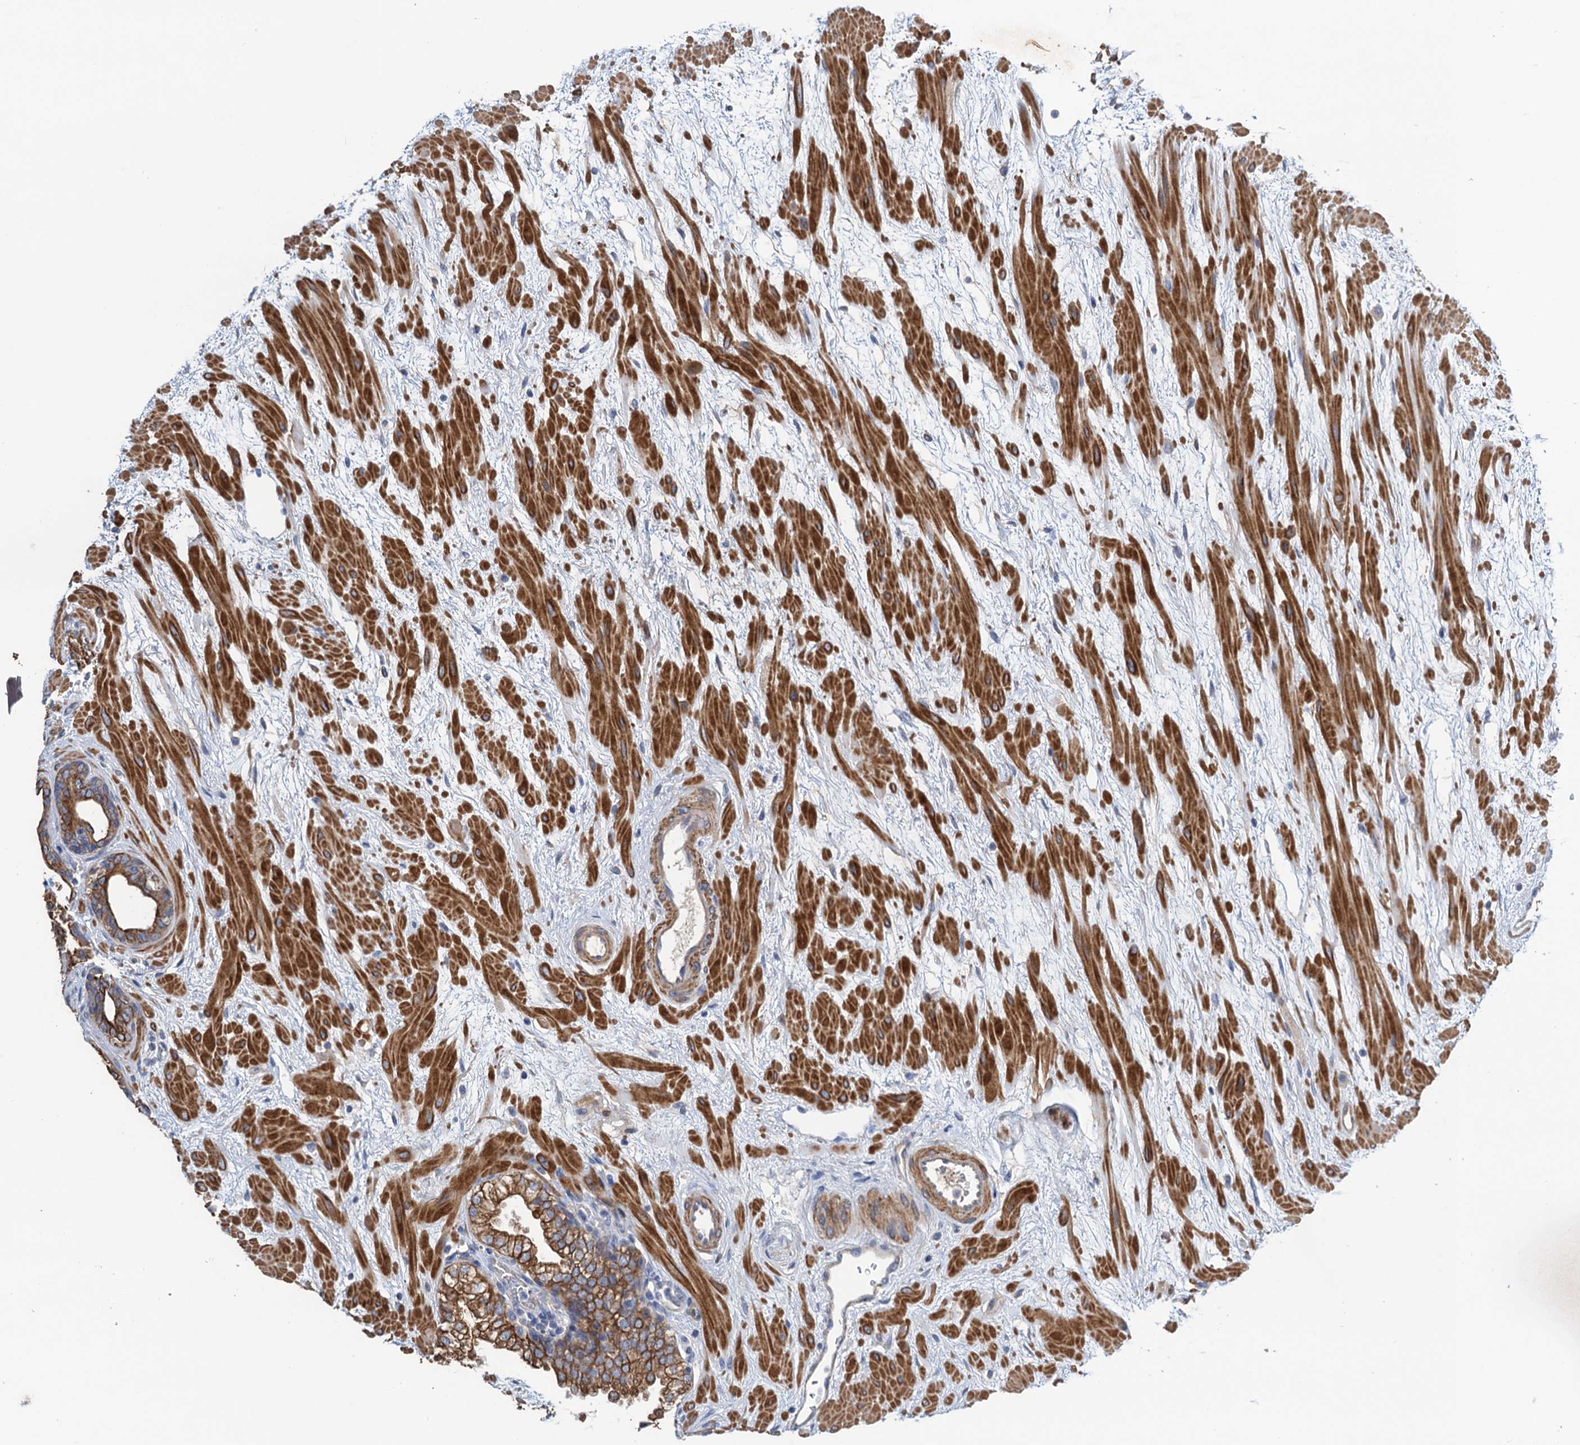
{"staining": {"intensity": "moderate", "quantity": ">75%", "location": "cytoplasmic/membranous"}, "tissue": "prostate", "cell_type": "Glandular cells", "image_type": "normal", "snomed": [{"axis": "morphology", "description": "Normal tissue, NOS"}, {"axis": "topography", "description": "Prostate"}], "caption": "High-magnification brightfield microscopy of unremarkable prostate stained with DAB (3,3'-diaminobenzidine) (brown) and counterstained with hematoxylin (blue). glandular cells exhibit moderate cytoplasmic/membranous expression is present in about>75% of cells. (DAB (3,3'-diaminobenzidine) IHC, brown staining for protein, blue staining for nuclei).", "gene": "SMCO3", "patient": {"sex": "male", "age": 48}}